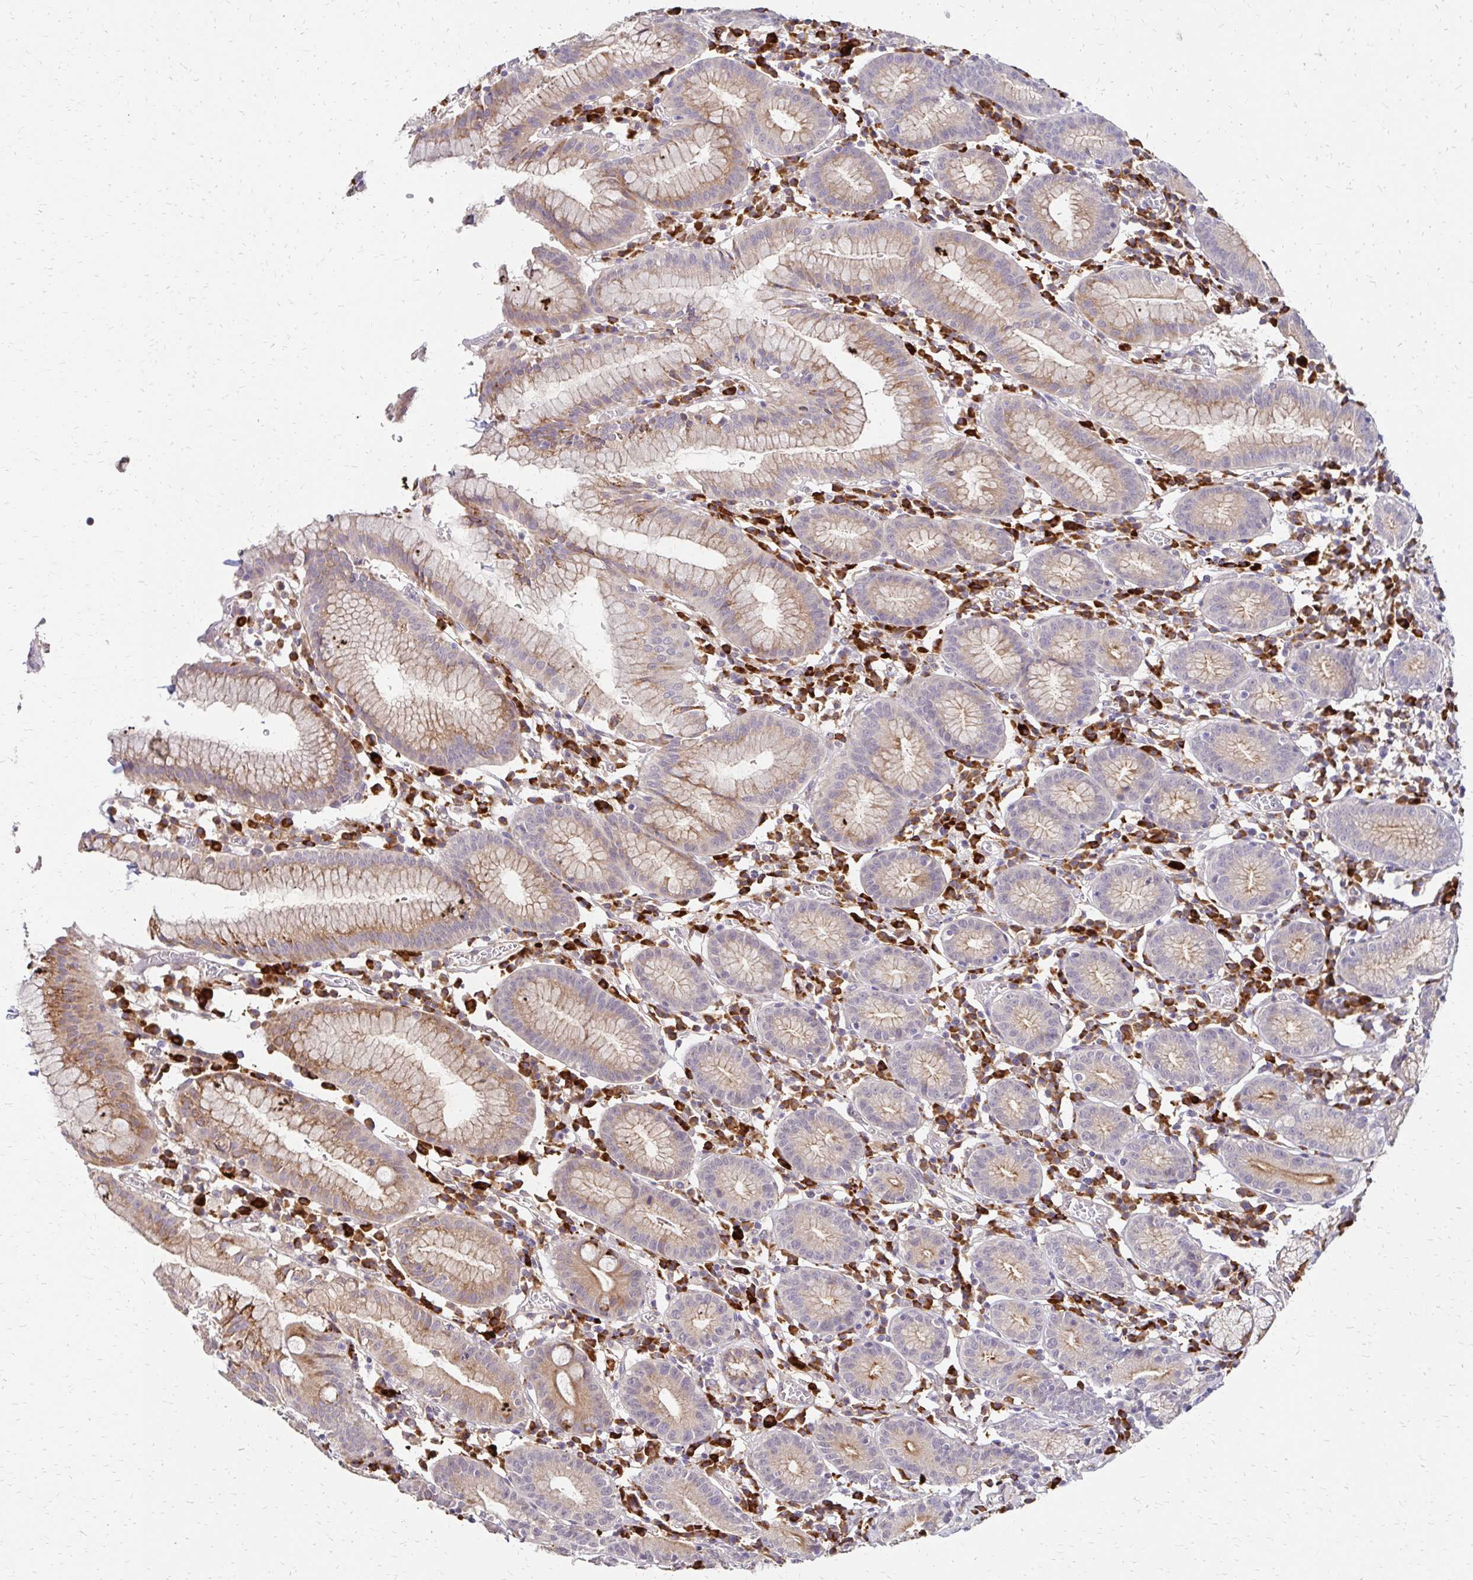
{"staining": {"intensity": "moderate", "quantity": "25%-75%", "location": "cytoplasmic/membranous"}, "tissue": "stomach", "cell_type": "Glandular cells", "image_type": "normal", "snomed": [{"axis": "morphology", "description": "Normal tissue, NOS"}, {"axis": "topography", "description": "Stomach"}], "caption": "Immunohistochemical staining of benign human stomach reveals medium levels of moderate cytoplasmic/membranous positivity in about 25%-75% of glandular cells. The staining is performed using DAB (3,3'-diaminobenzidine) brown chromogen to label protein expression. The nuclei are counter-stained blue using hematoxylin.", "gene": "PRIMA1", "patient": {"sex": "male", "age": 55}}